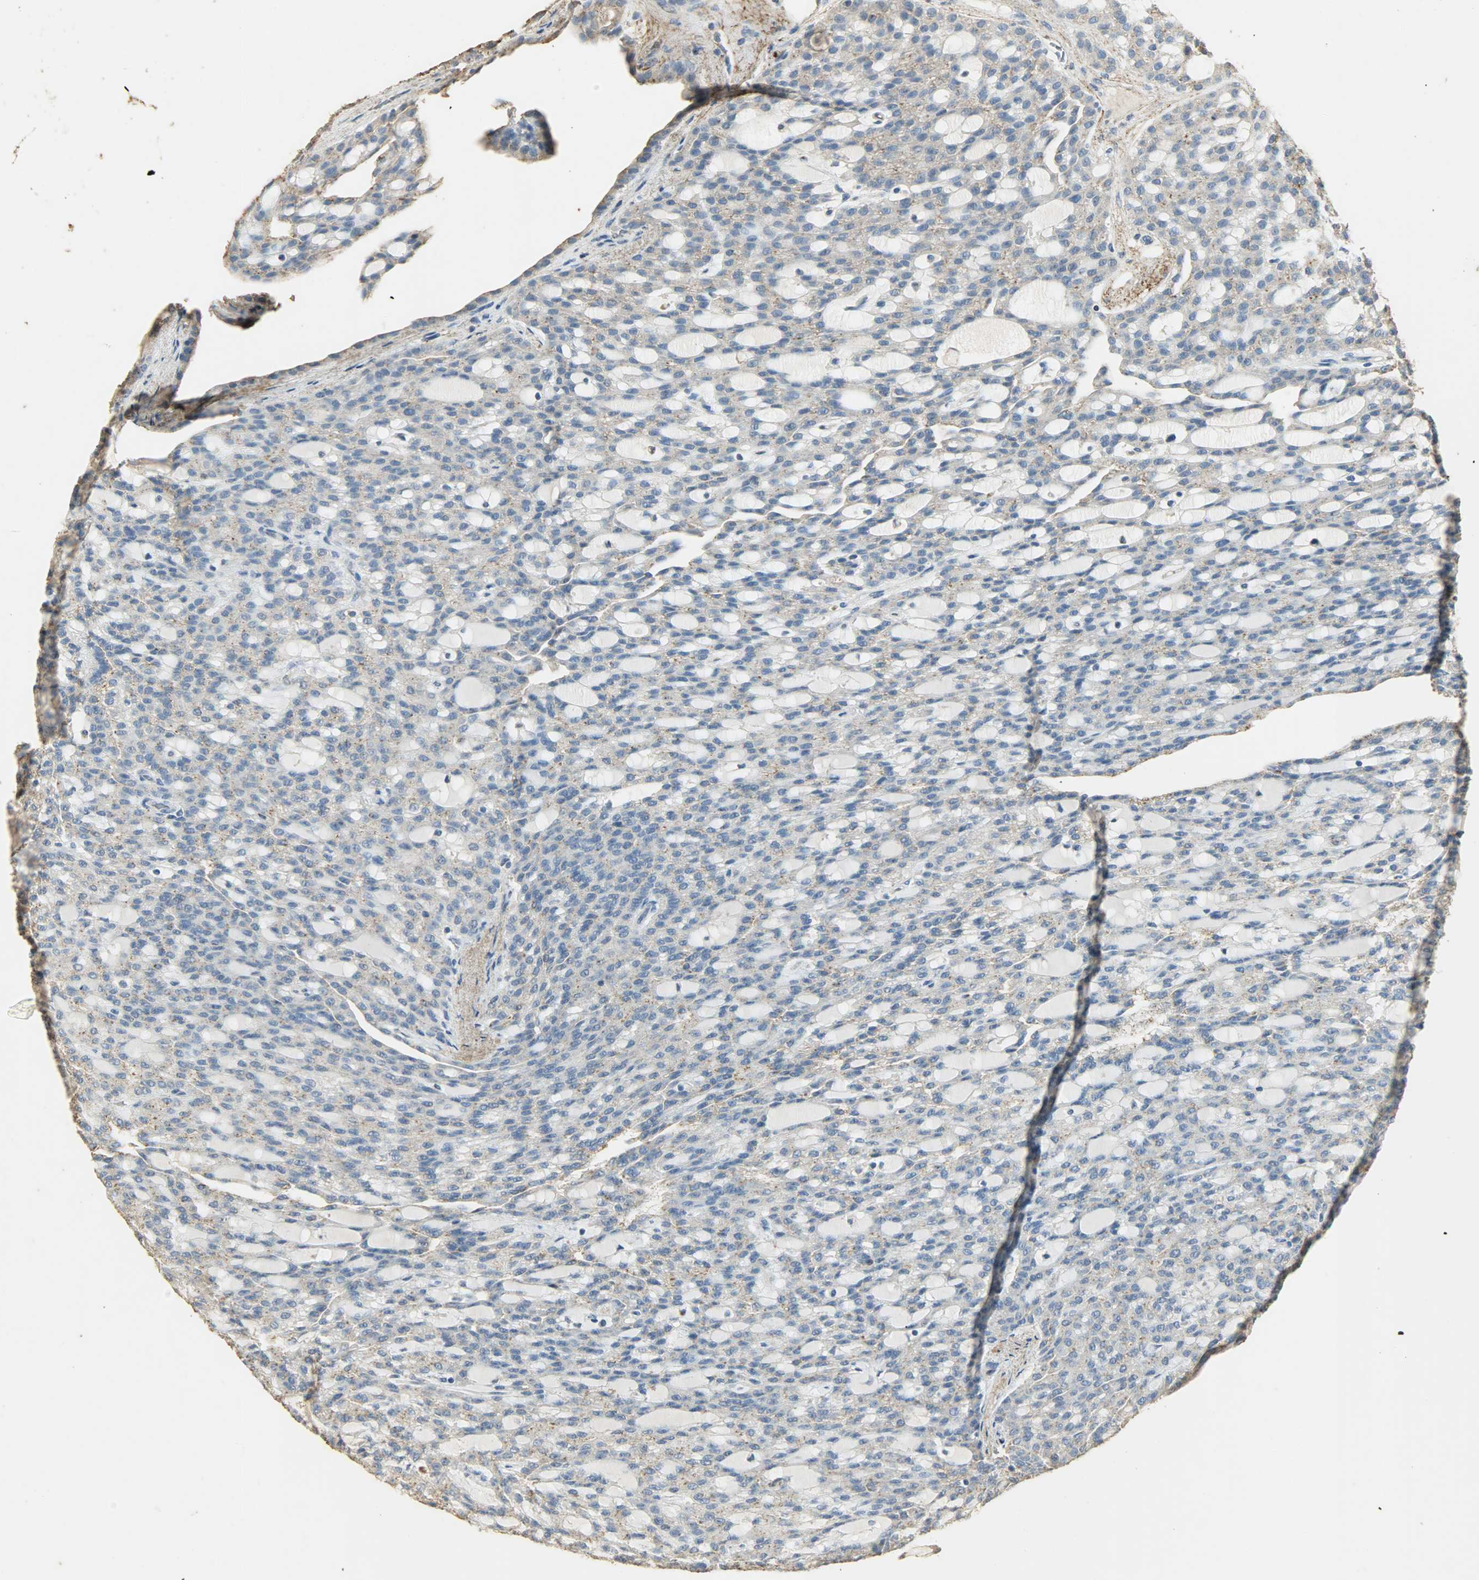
{"staining": {"intensity": "weak", "quantity": "25%-75%", "location": "cytoplasmic/membranous"}, "tissue": "renal cancer", "cell_type": "Tumor cells", "image_type": "cancer", "snomed": [{"axis": "morphology", "description": "Adenocarcinoma, NOS"}, {"axis": "topography", "description": "Kidney"}], "caption": "A brown stain labels weak cytoplasmic/membranous expression of a protein in renal cancer tumor cells. Nuclei are stained in blue.", "gene": "ASB9", "patient": {"sex": "male", "age": 63}}